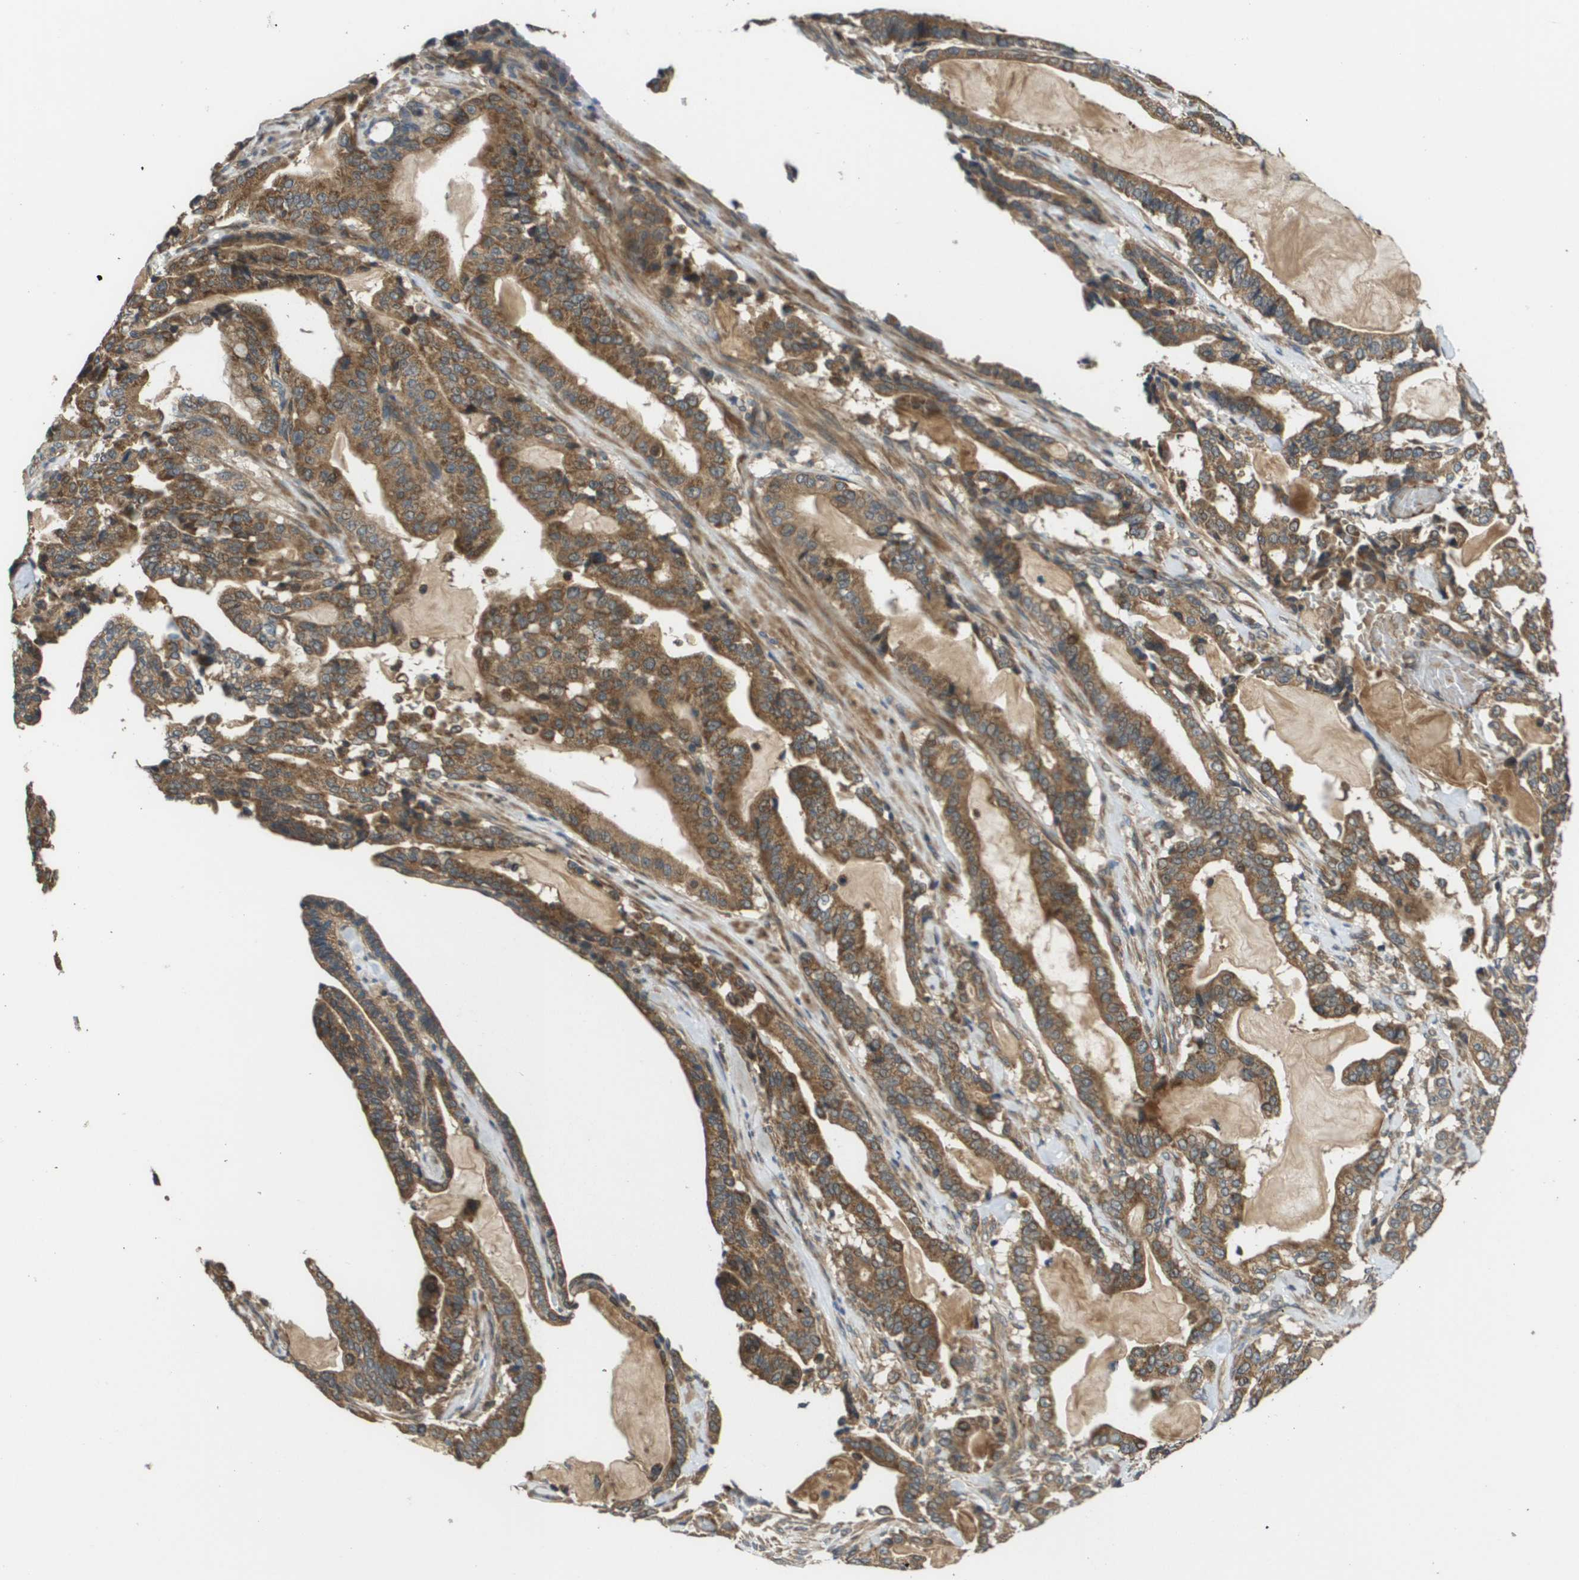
{"staining": {"intensity": "moderate", "quantity": ">75%", "location": "cytoplasmic/membranous"}, "tissue": "pancreatic cancer", "cell_type": "Tumor cells", "image_type": "cancer", "snomed": [{"axis": "morphology", "description": "Adenocarcinoma, NOS"}, {"axis": "topography", "description": "Pancreas"}], "caption": "Protein staining of pancreatic adenocarcinoma tissue displays moderate cytoplasmic/membranous positivity in about >75% of tumor cells.", "gene": "RBM38", "patient": {"sex": "male", "age": 63}}